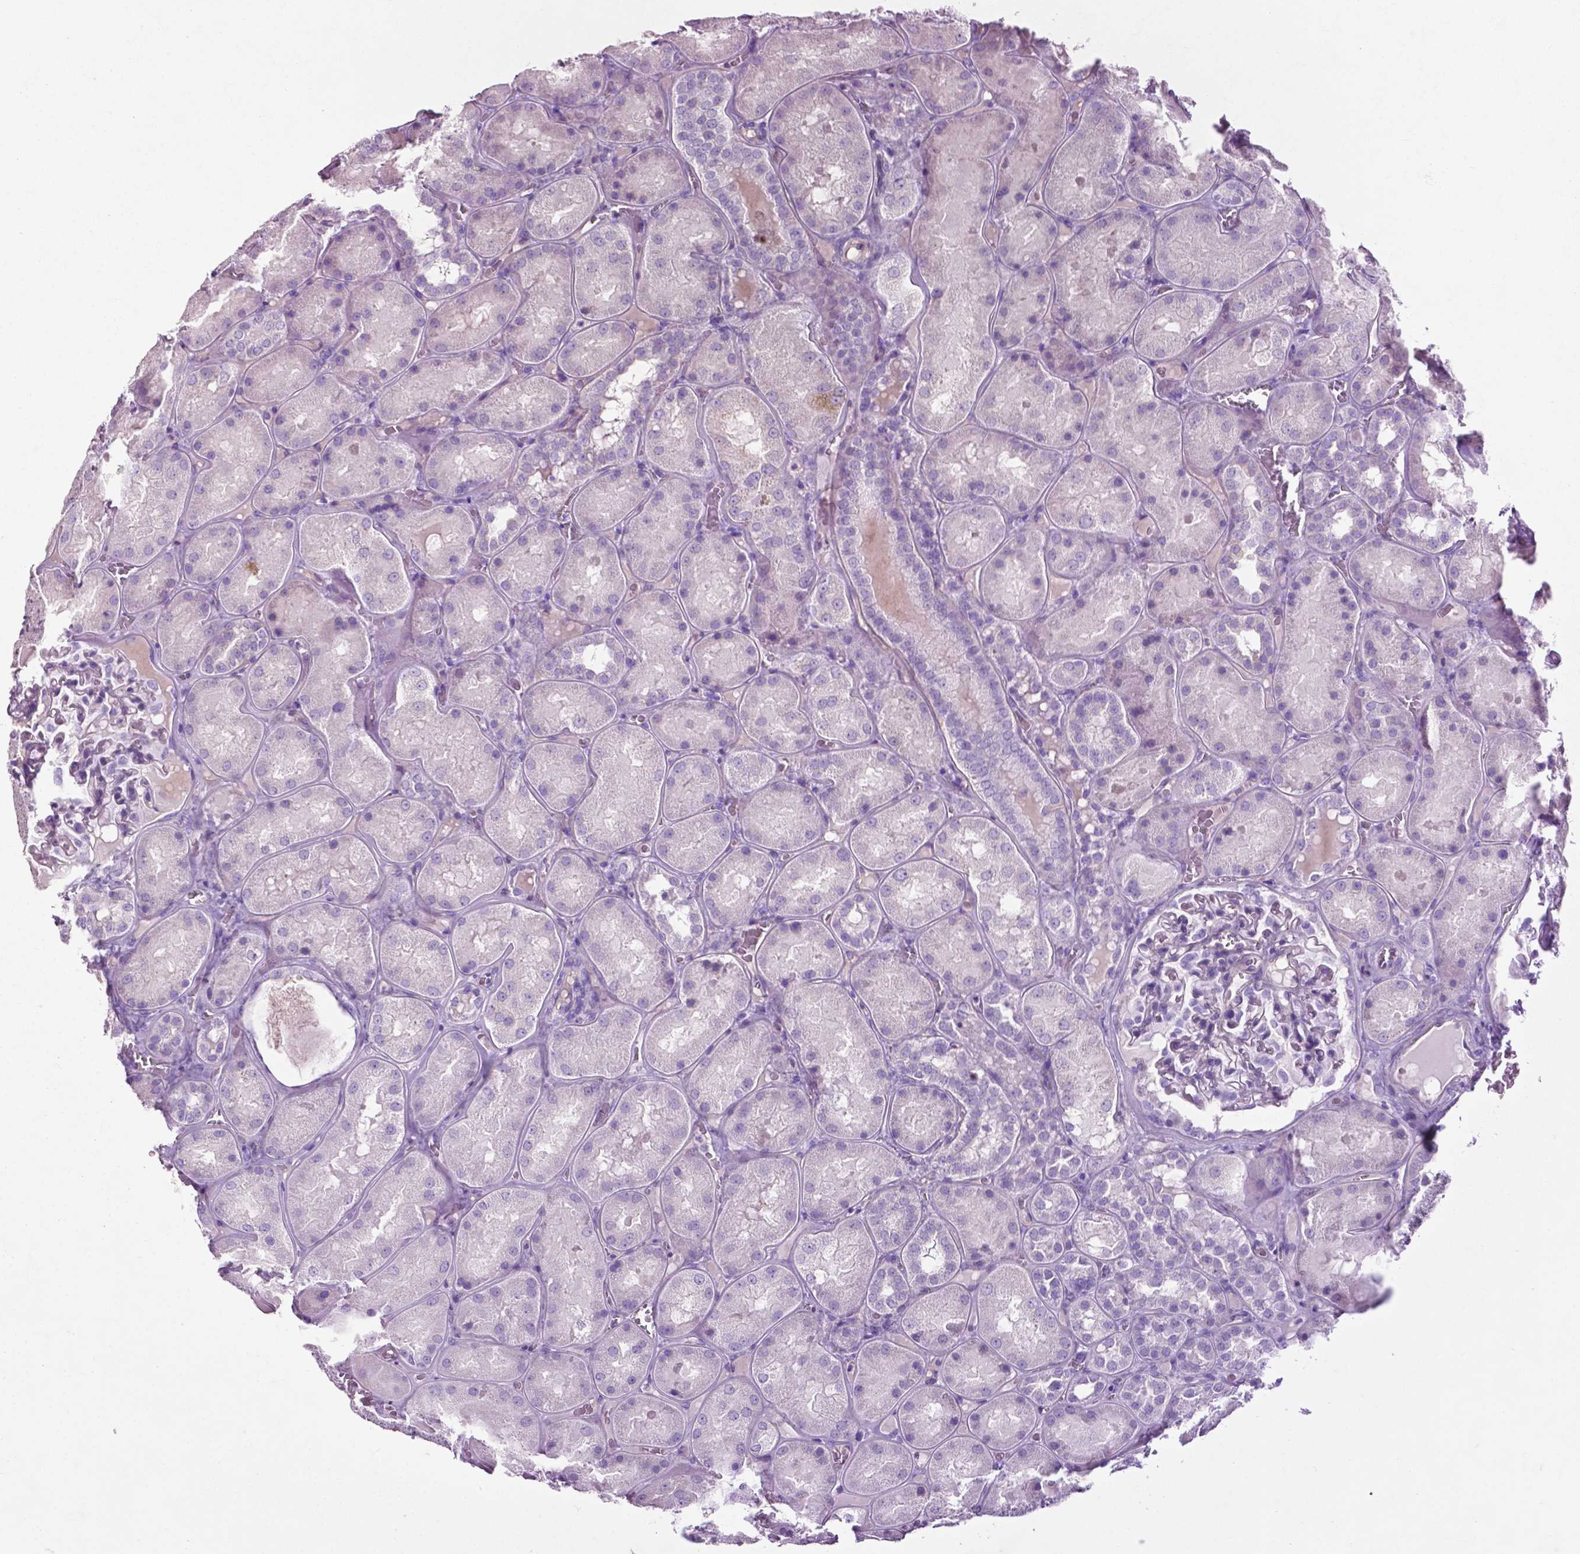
{"staining": {"intensity": "negative", "quantity": "none", "location": "none"}, "tissue": "kidney", "cell_type": "Cells in glomeruli", "image_type": "normal", "snomed": [{"axis": "morphology", "description": "Normal tissue, NOS"}, {"axis": "topography", "description": "Kidney"}], "caption": "Human kidney stained for a protein using immunohistochemistry exhibits no positivity in cells in glomeruli.", "gene": "PHGR1", "patient": {"sex": "male", "age": 73}}